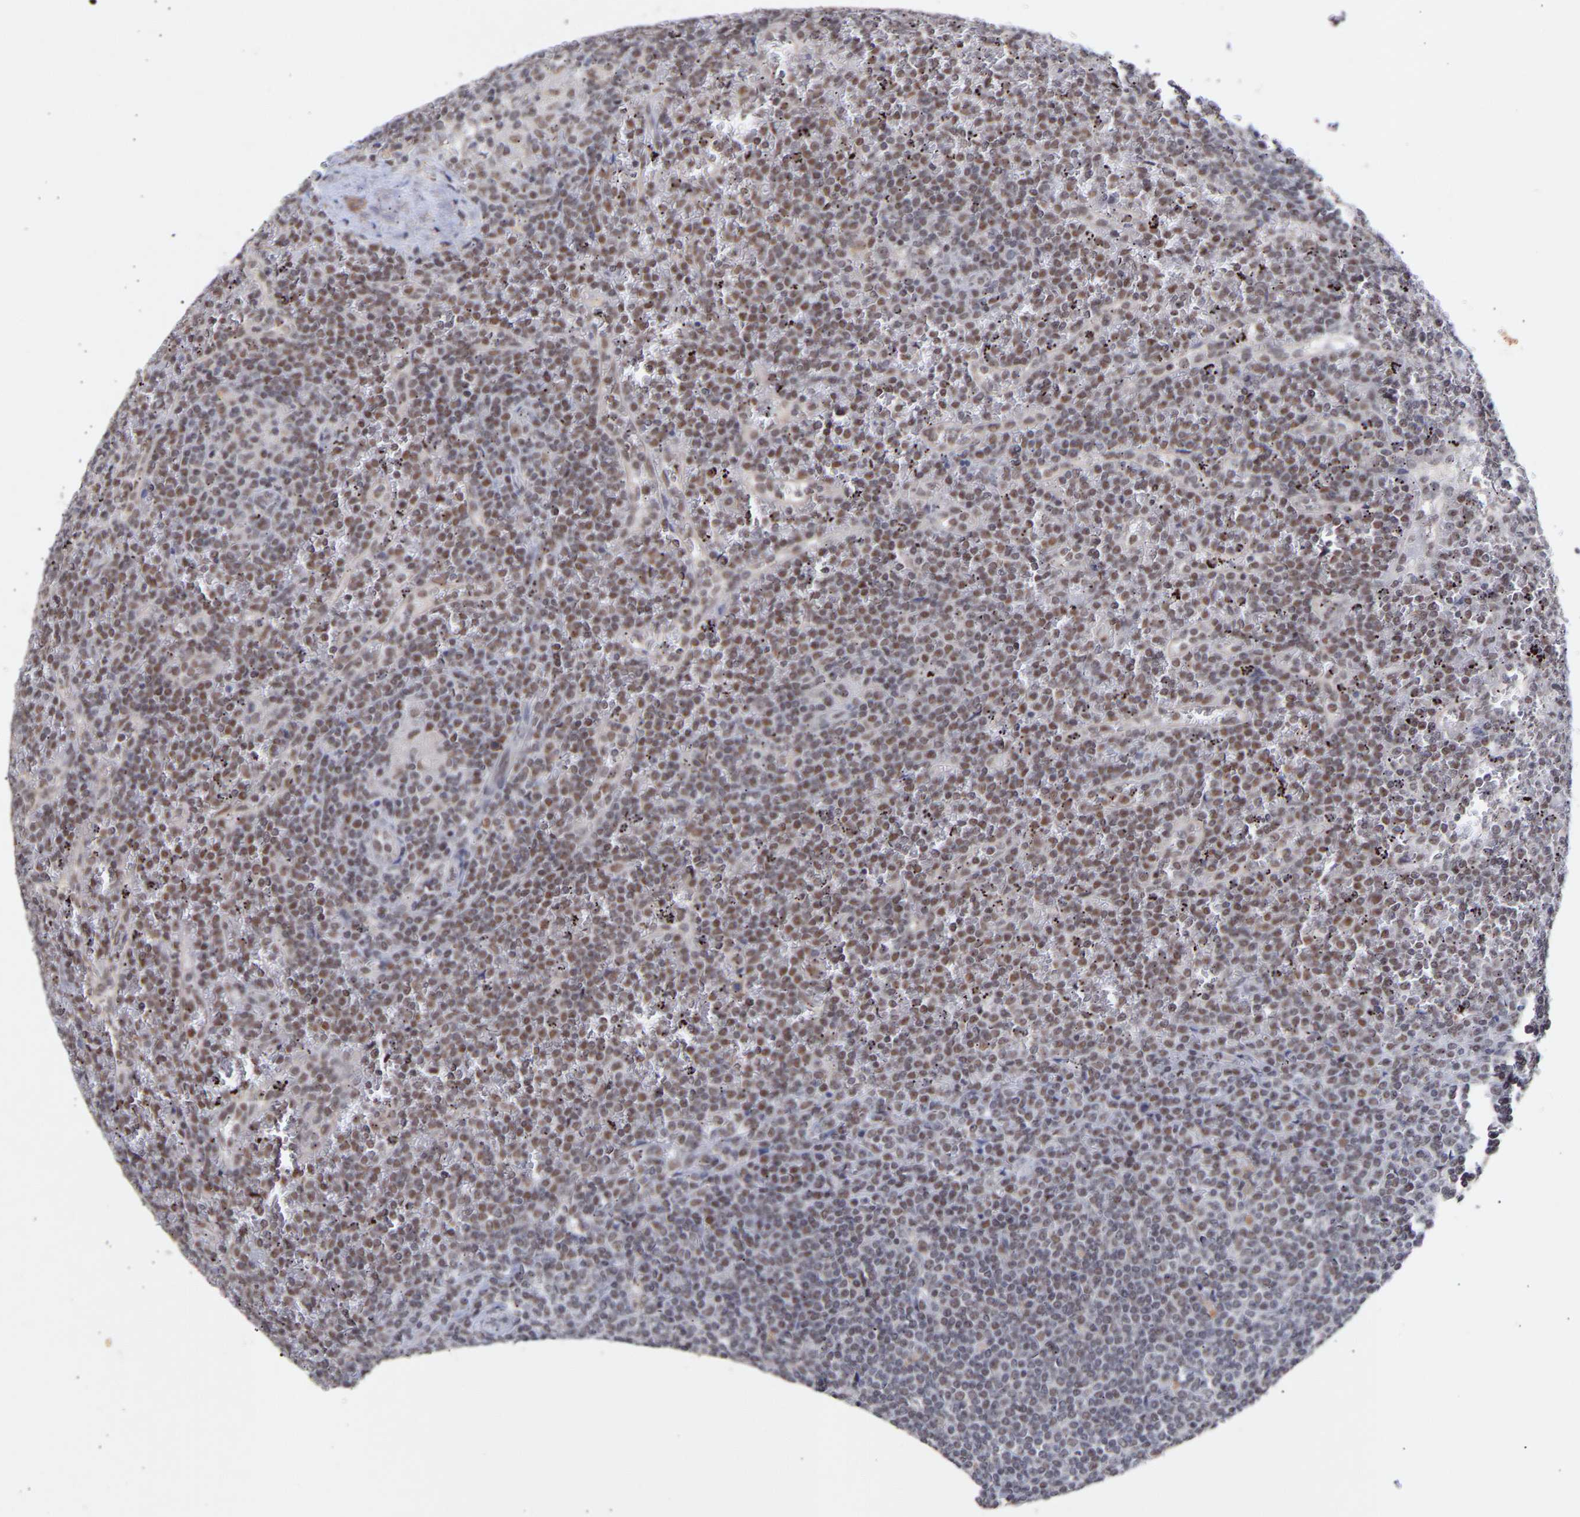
{"staining": {"intensity": "moderate", "quantity": "25%-75%", "location": "nuclear"}, "tissue": "lymphoma", "cell_type": "Tumor cells", "image_type": "cancer", "snomed": [{"axis": "morphology", "description": "Malignant lymphoma, non-Hodgkin's type, Low grade"}, {"axis": "topography", "description": "Spleen"}], "caption": "Tumor cells demonstrate medium levels of moderate nuclear expression in approximately 25%-75% of cells in lymphoma.", "gene": "RBM15", "patient": {"sex": "female", "age": 19}}